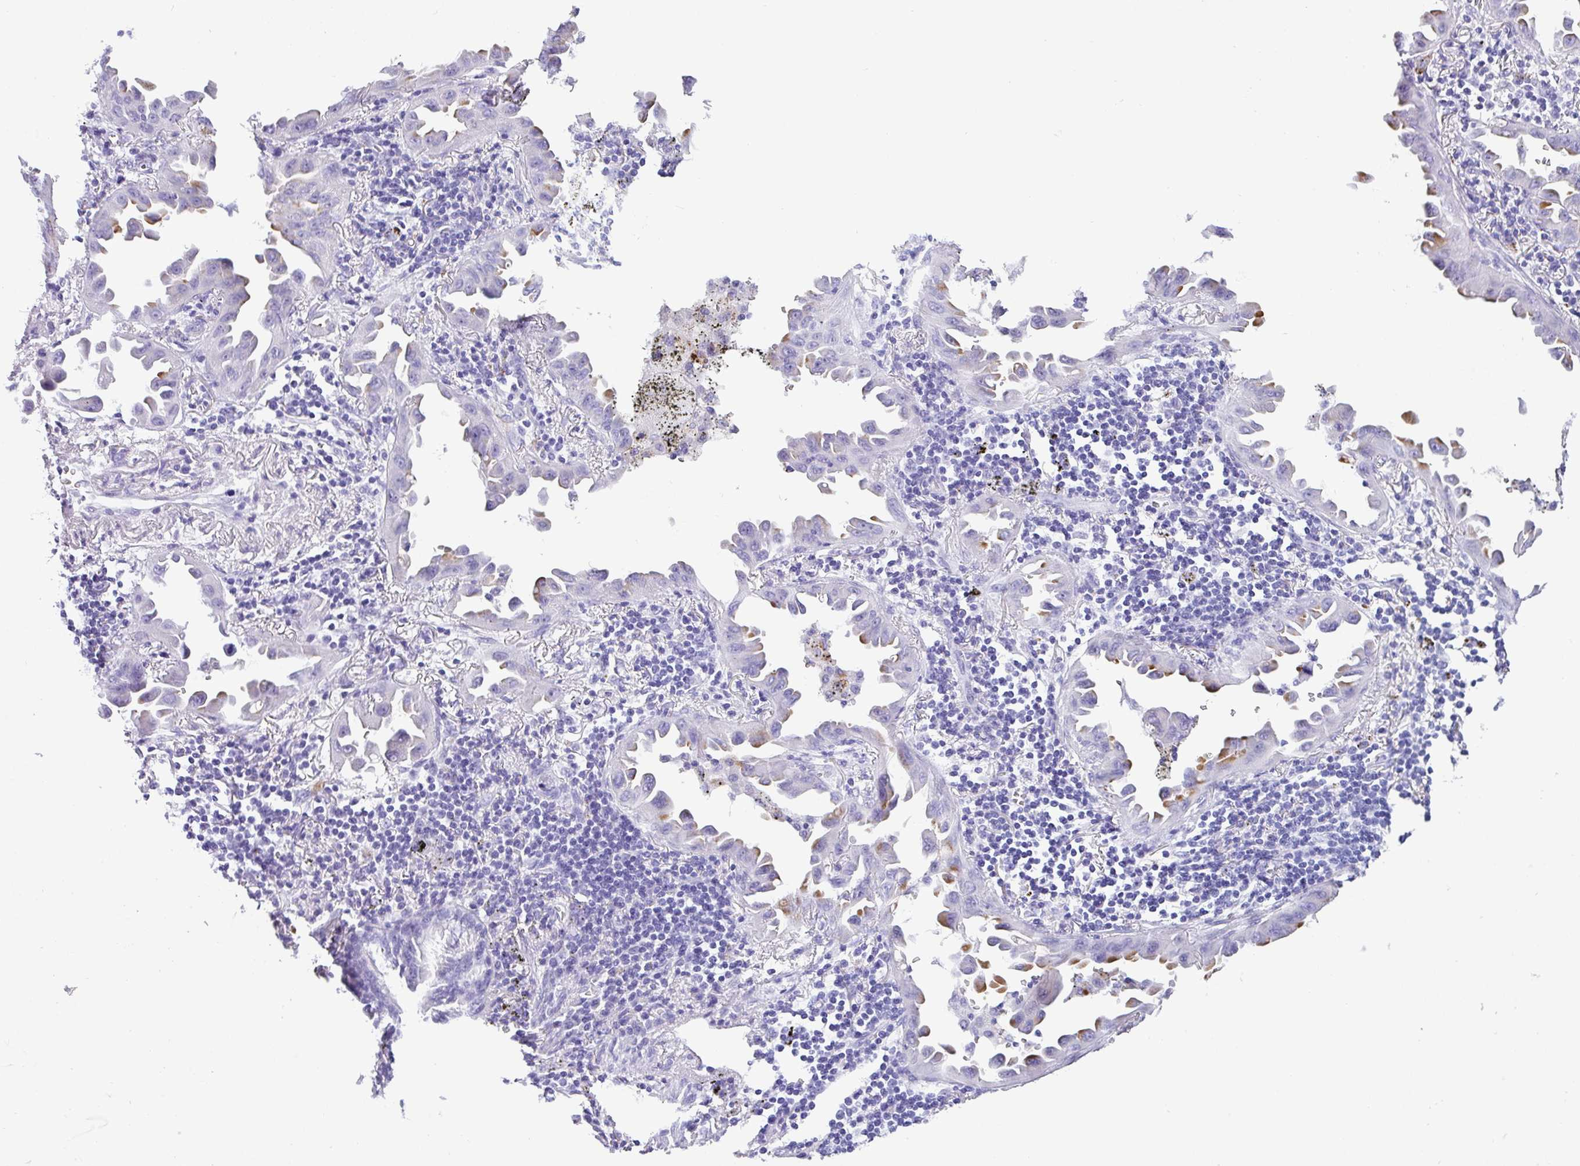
{"staining": {"intensity": "moderate", "quantity": "<25%", "location": "cytoplasmic/membranous"}, "tissue": "lung cancer", "cell_type": "Tumor cells", "image_type": "cancer", "snomed": [{"axis": "morphology", "description": "Adenocarcinoma, NOS"}, {"axis": "topography", "description": "Lung"}], "caption": "This is a histology image of immunohistochemistry (IHC) staining of adenocarcinoma (lung), which shows moderate expression in the cytoplasmic/membranous of tumor cells.", "gene": "ZG16", "patient": {"sex": "male", "age": 68}}